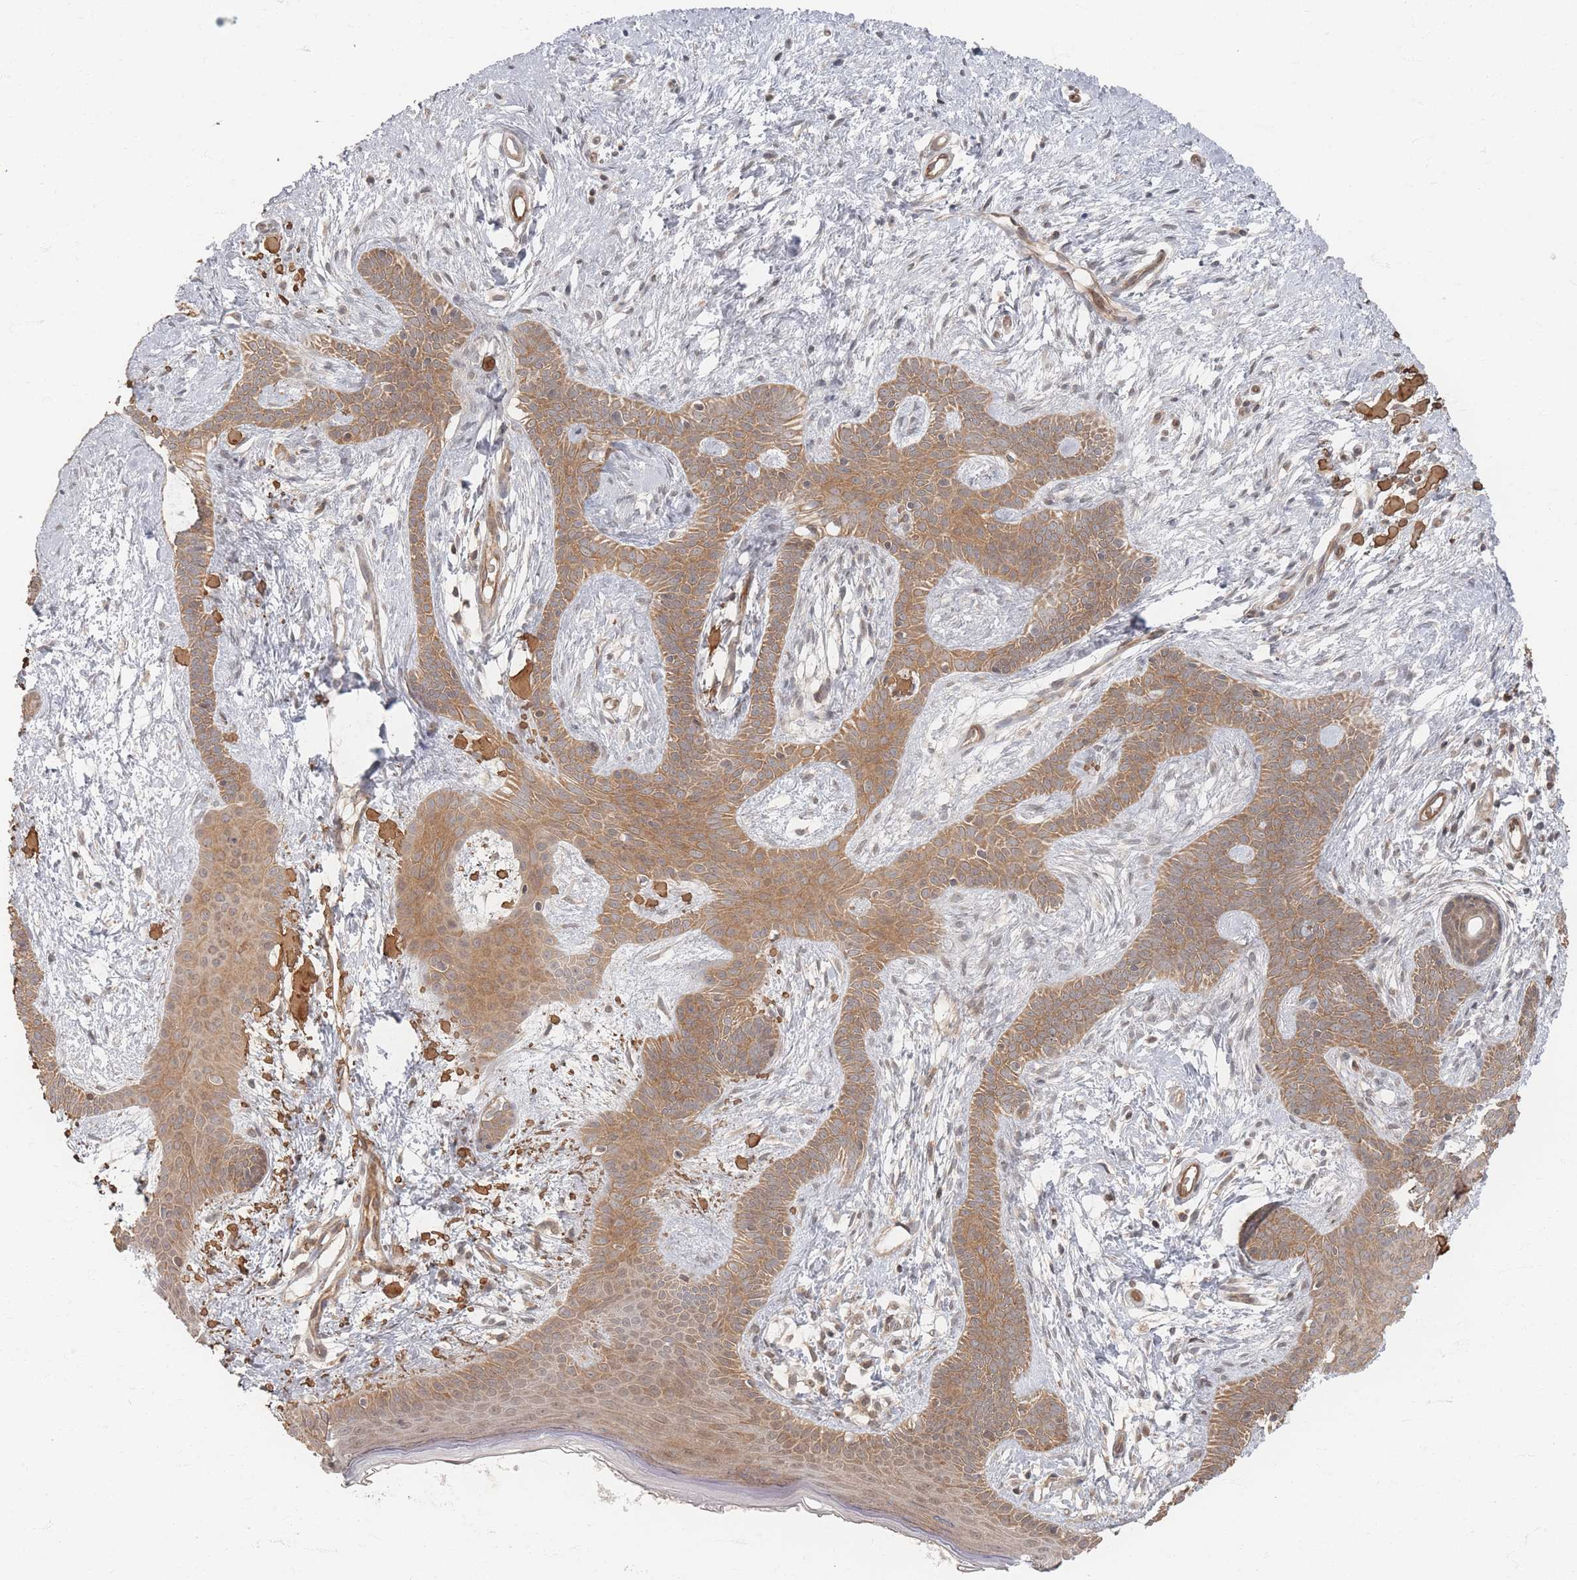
{"staining": {"intensity": "moderate", "quantity": ">75%", "location": "cytoplasmic/membranous"}, "tissue": "skin cancer", "cell_type": "Tumor cells", "image_type": "cancer", "snomed": [{"axis": "morphology", "description": "Basal cell carcinoma"}, {"axis": "topography", "description": "Skin"}], "caption": "Immunohistochemical staining of human basal cell carcinoma (skin) demonstrates medium levels of moderate cytoplasmic/membranous positivity in about >75% of tumor cells.", "gene": "PSMD9", "patient": {"sex": "male", "age": 78}}